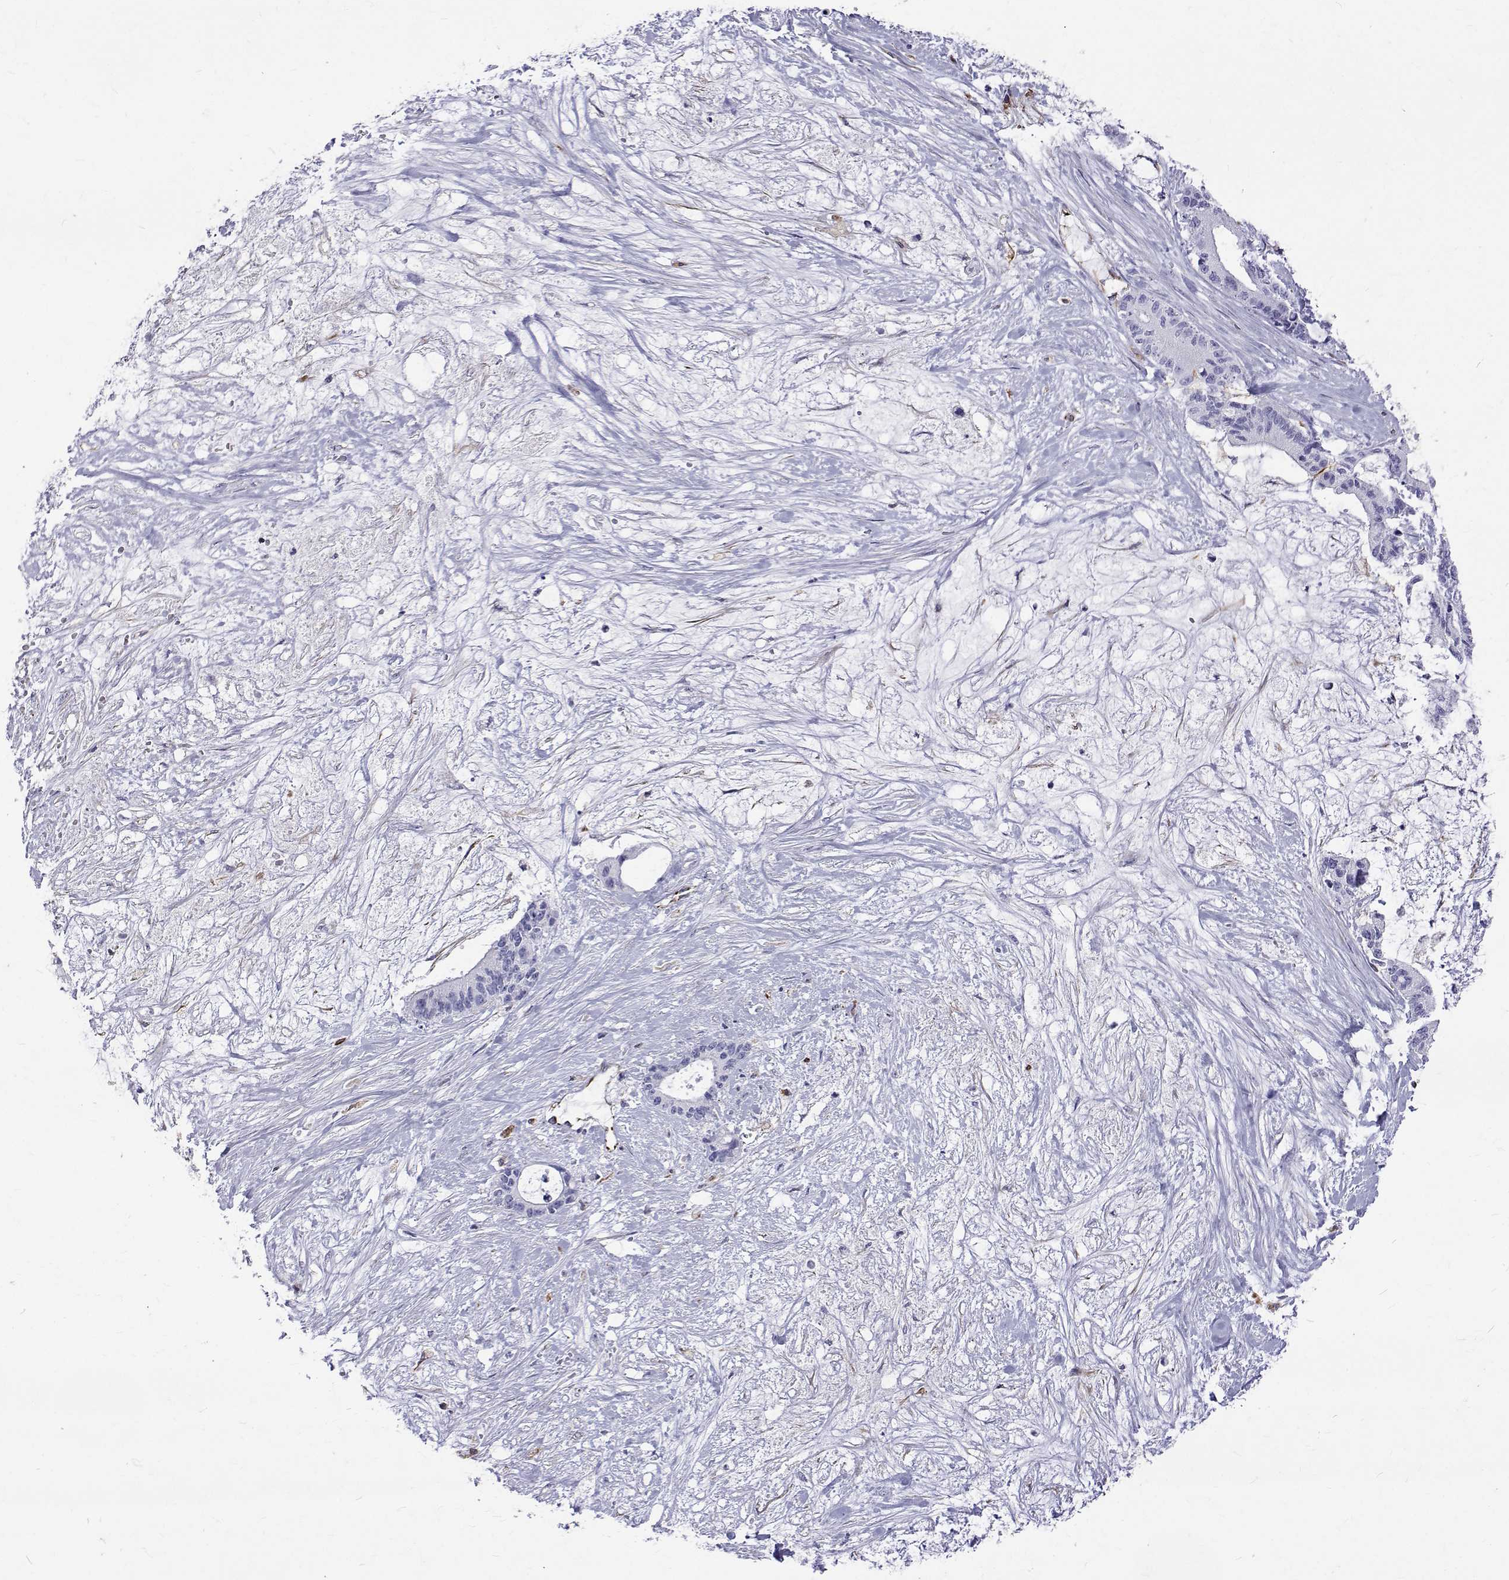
{"staining": {"intensity": "negative", "quantity": "none", "location": "none"}, "tissue": "liver cancer", "cell_type": "Tumor cells", "image_type": "cancer", "snomed": [{"axis": "morphology", "description": "Normal tissue, NOS"}, {"axis": "morphology", "description": "Cholangiocarcinoma"}, {"axis": "topography", "description": "Liver"}, {"axis": "topography", "description": "Peripheral nerve tissue"}], "caption": "This photomicrograph is of liver cholangiocarcinoma stained with immunohistochemistry to label a protein in brown with the nuclei are counter-stained blue. There is no expression in tumor cells. (Brightfield microscopy of DAB IHC at high magnification).", "gene": "OPRPN", "patient": {"sex": "female", "age": 73}}